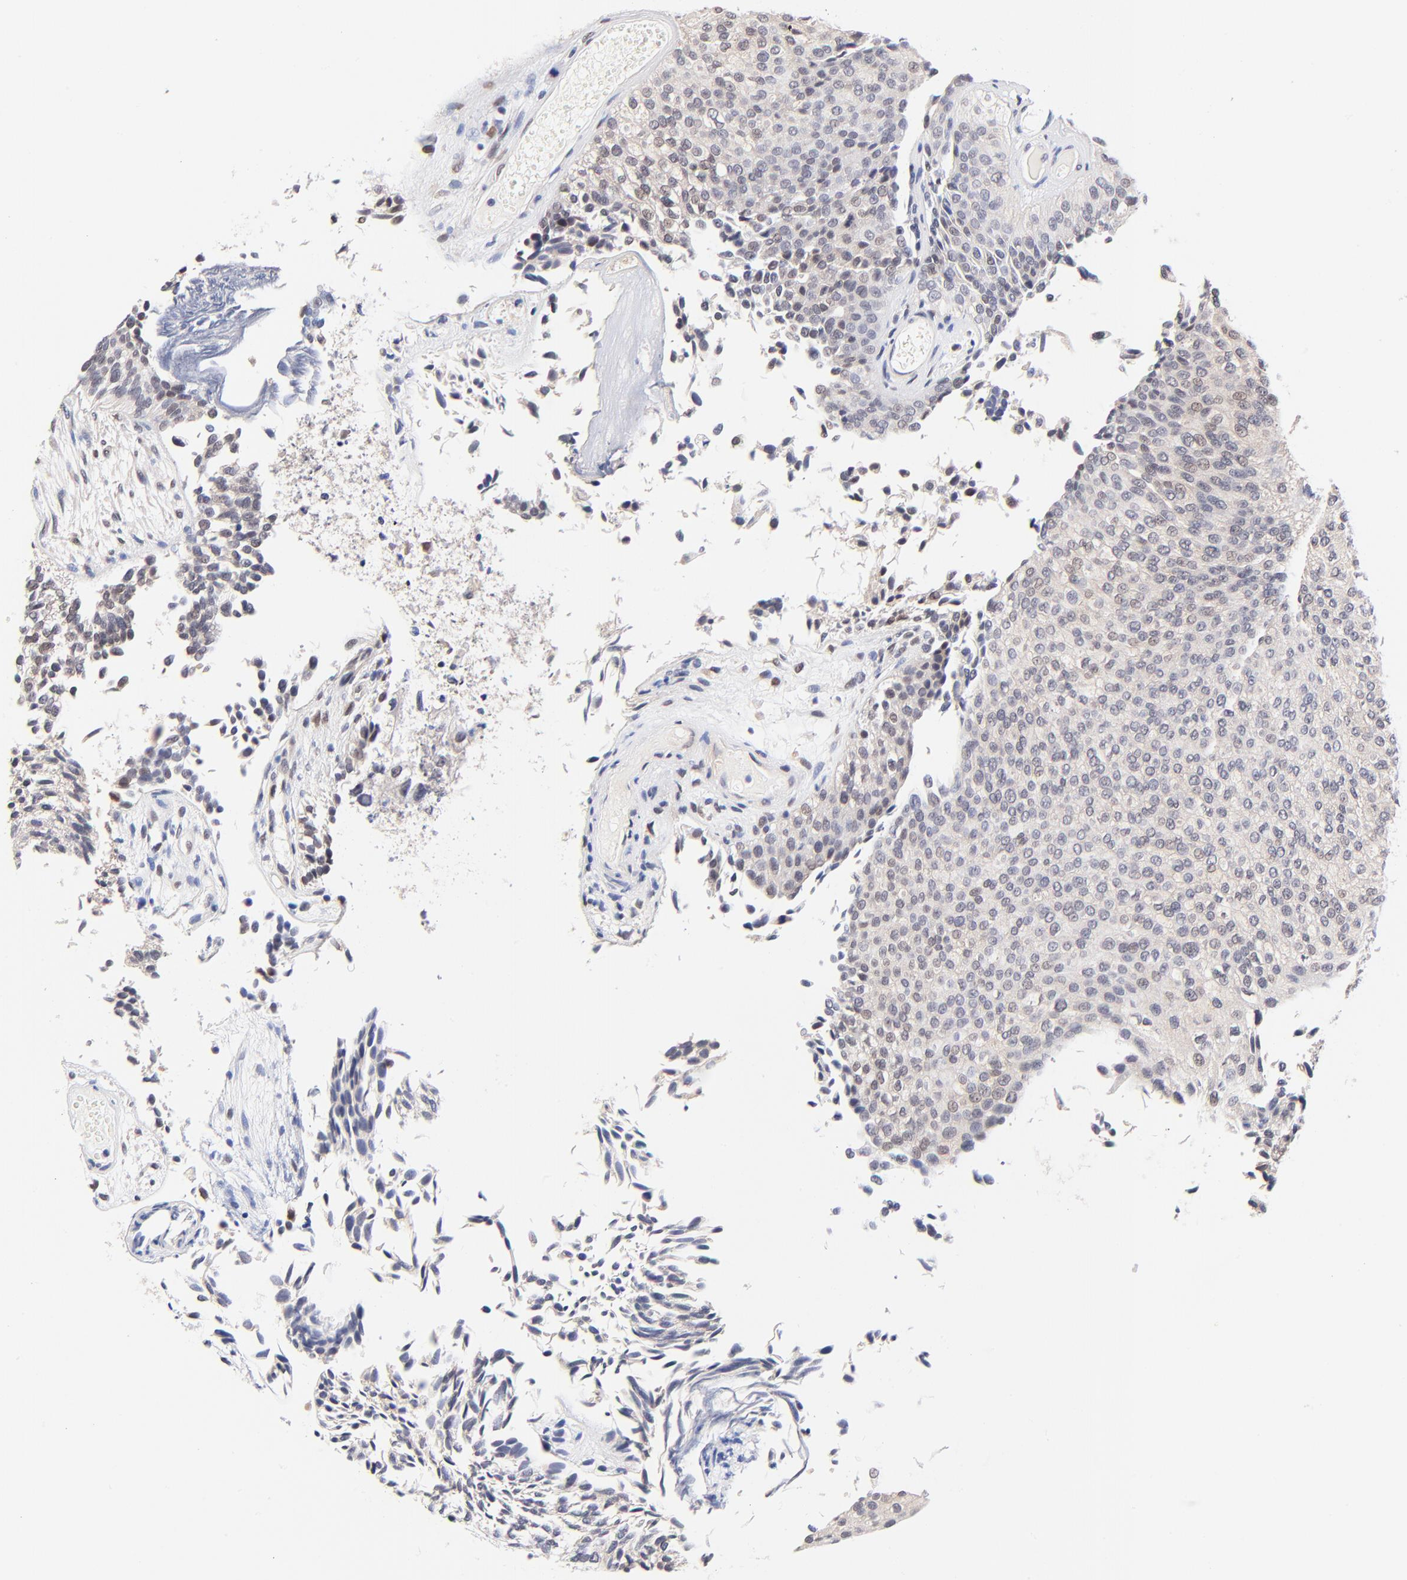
{"staining": {"intensity": "weak", "quantity": "<25%", "location": "nuclear"}, "tissue": "urothelial cancer", "cell_type": "Tumor cells", "image_type": "cancer", "snomed": [{"axis": "morphology", "description": "Urothelial carcinoma, Low grade"}, {"axis": "topography", "description": "Urinary bladder"}], "caption": "Micrograph shows no protein staining in tumor cells of urothelial cancer tissue.", "gene": "TXNL1", "patient": {"sex": "male", "age": 84}}